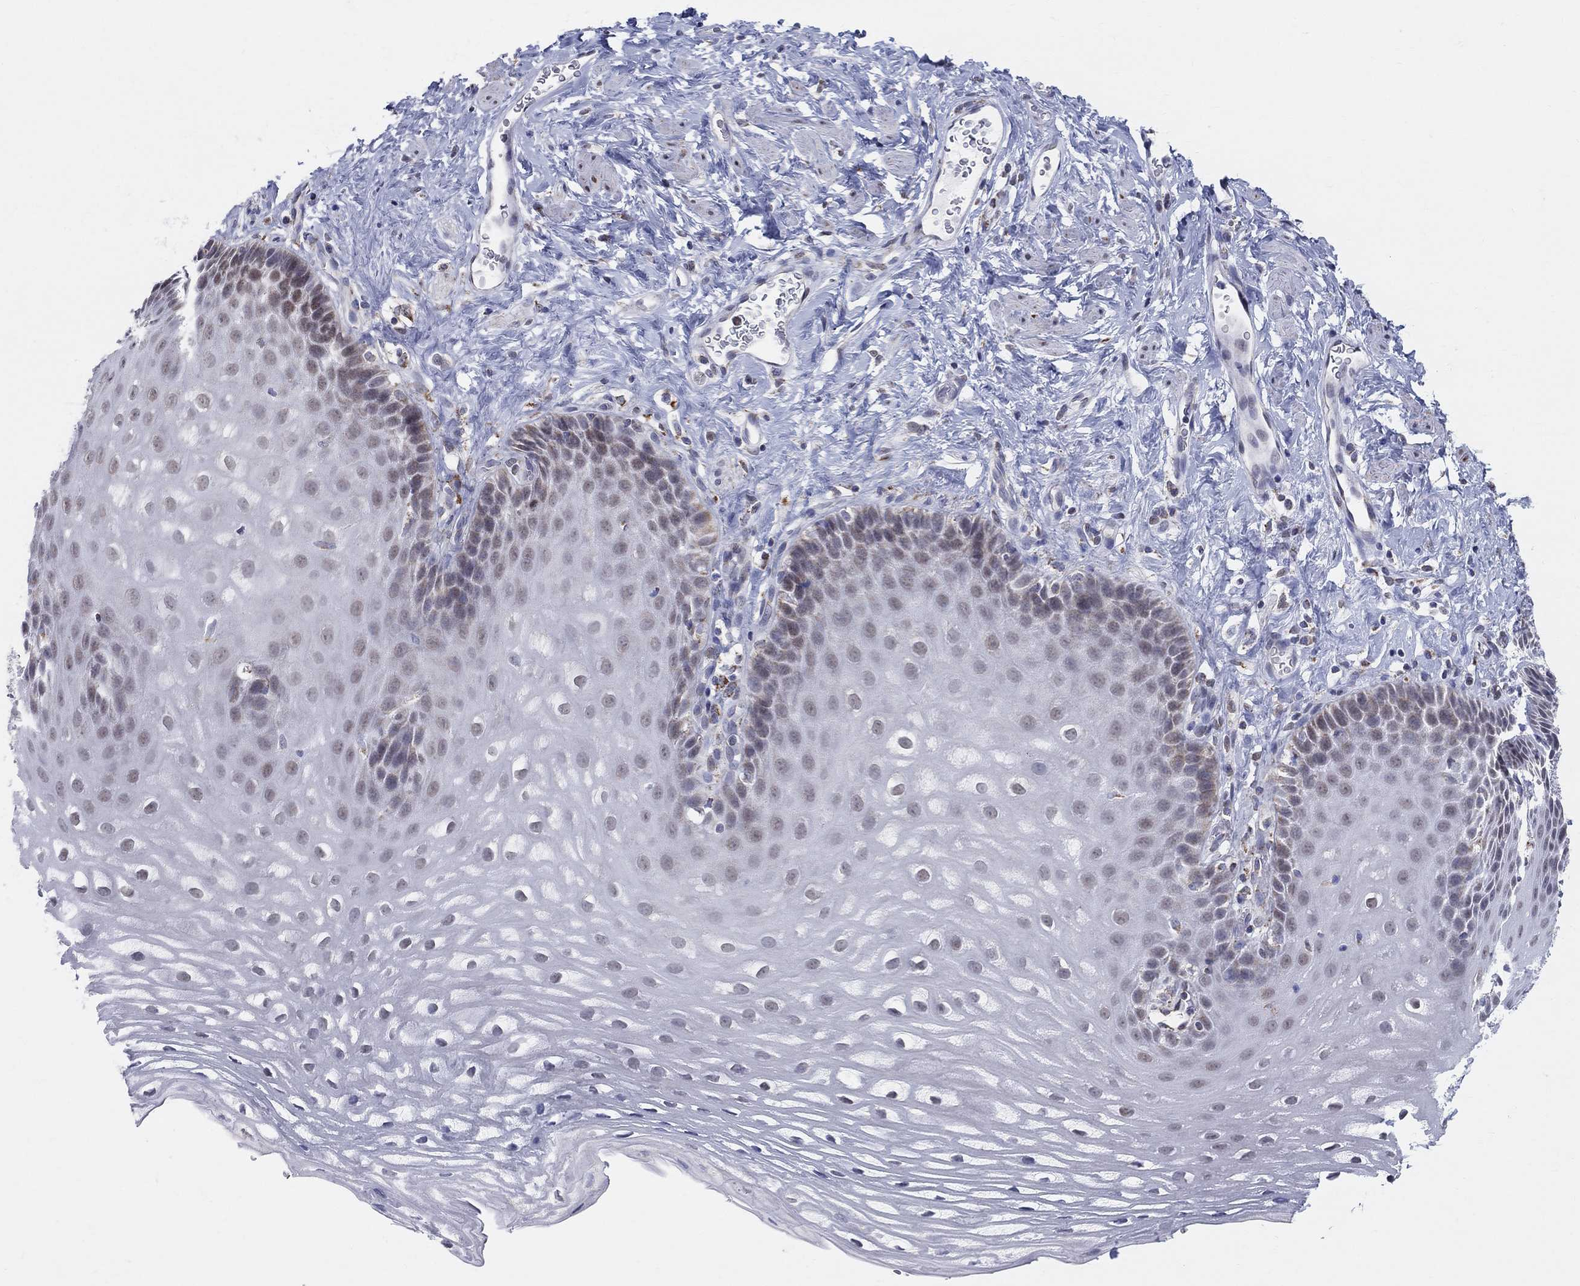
{"staining": {"intensity": "negative", "quantity": "none", "location": "none"}, "tissue": "esophagus", "cell_type": "Squamous epithelial cells", "image_type": "normal", "snomed": [{"axis": "morphology", "description": "Normal tissue, NOS"}, {"axis": "topography", "description": "Esophagus"}], "caption": "An IHC image of unremarkable esophagus is shown. There is no staining in squamous epithelial cells of esophagus.", "gene": "KISS1R", "patient": {"sex": "male", "age": 64}}